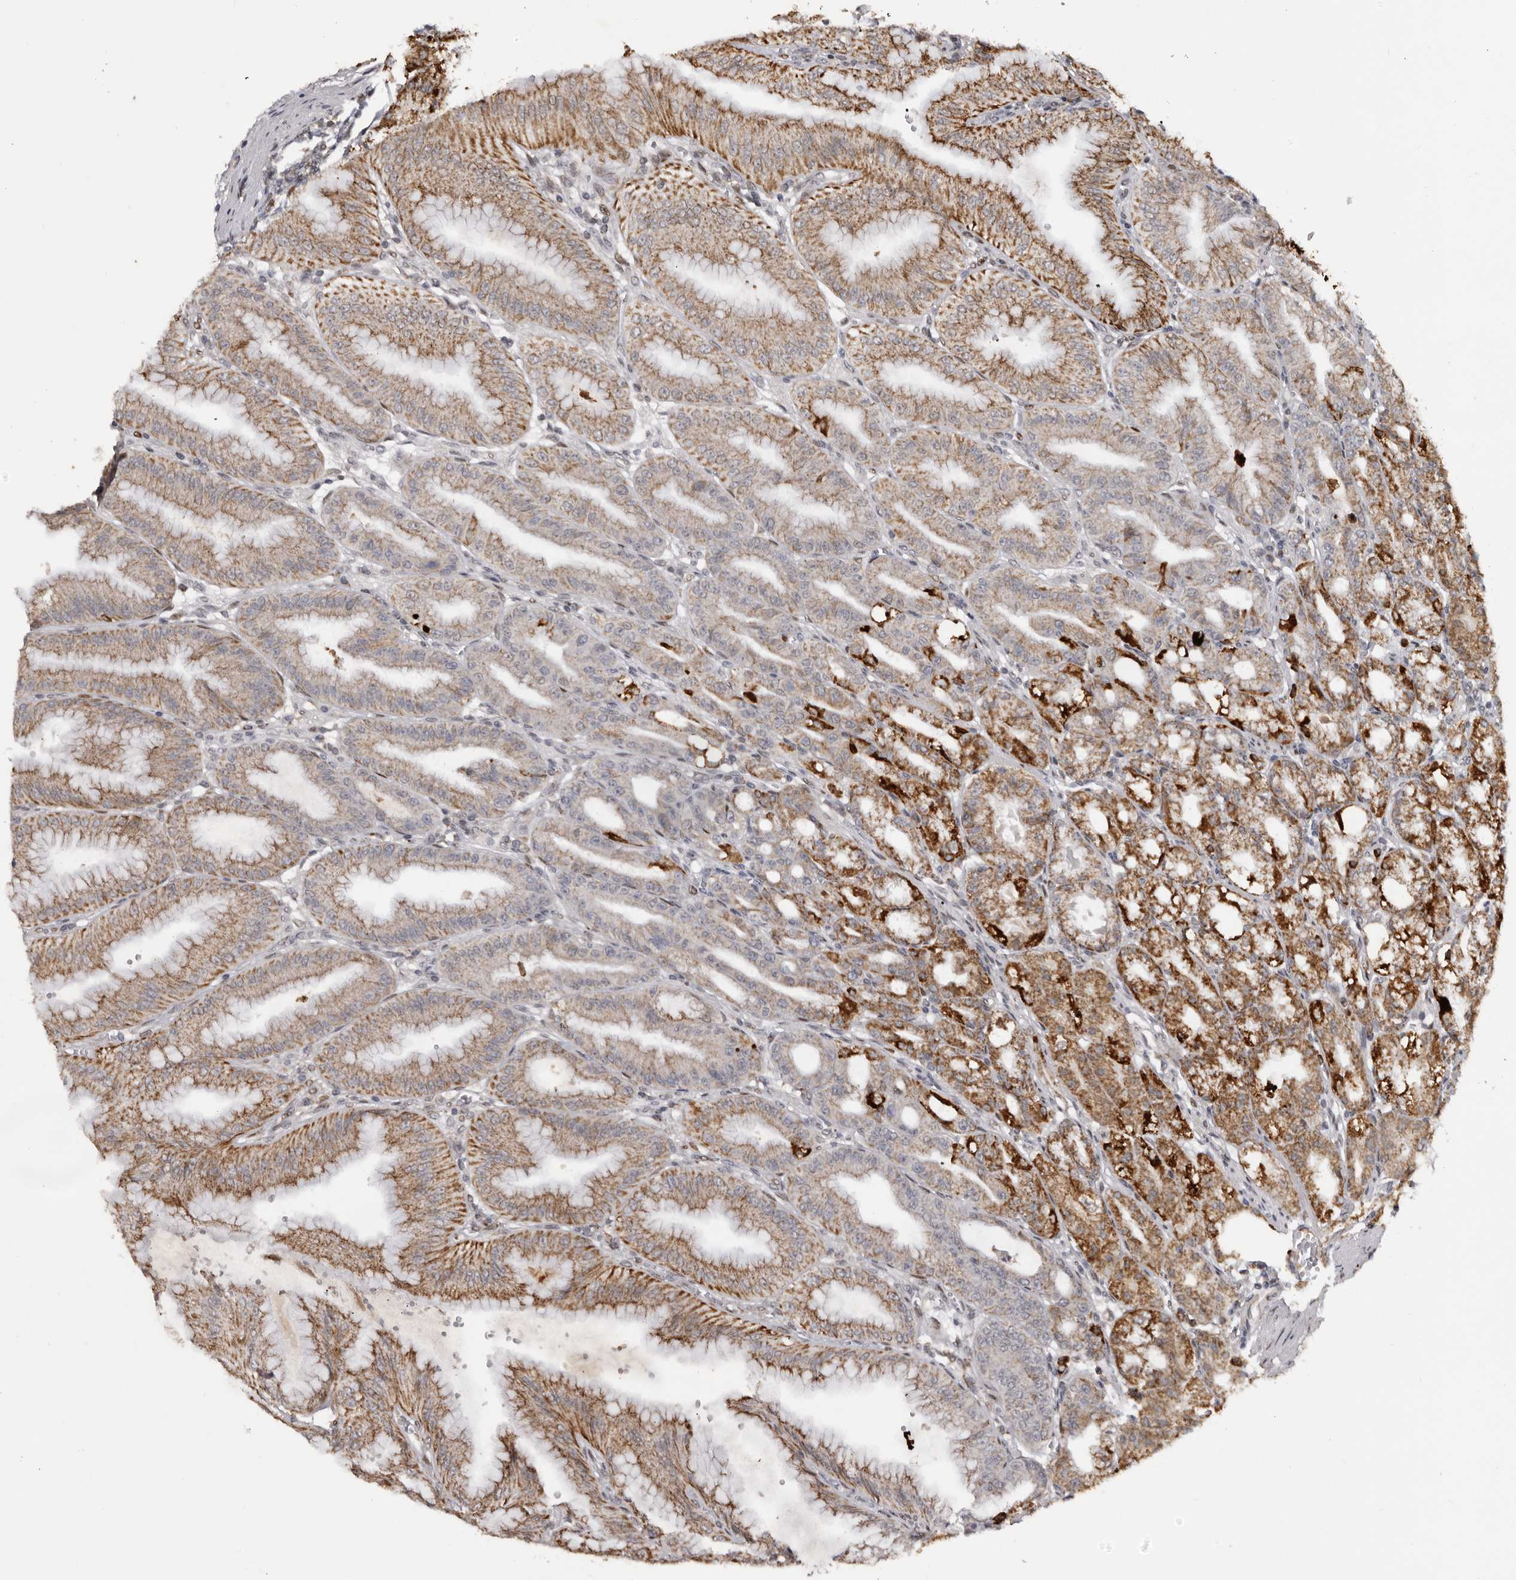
{"staining": {"intensity": "strong", "quantity": ">75%", "location": "cytoplasmic/membranous,nuclear"}, "tissue": "stomach", "cell_type": "Glandular cells", "image_type": "normal", "snomed": [{"axis": "morphology", "description": "Normal tissue, NOS"}, {"axis": "topography", "description": "Stomach, lower"}], "caption": "Protein analysis of normal stomach shows strong cytoplasmic/membranous,nuclear staining in about >75% of glandular cells.", "gene": "C17orf99", "patient": {"sex": "male", "age": 71}}